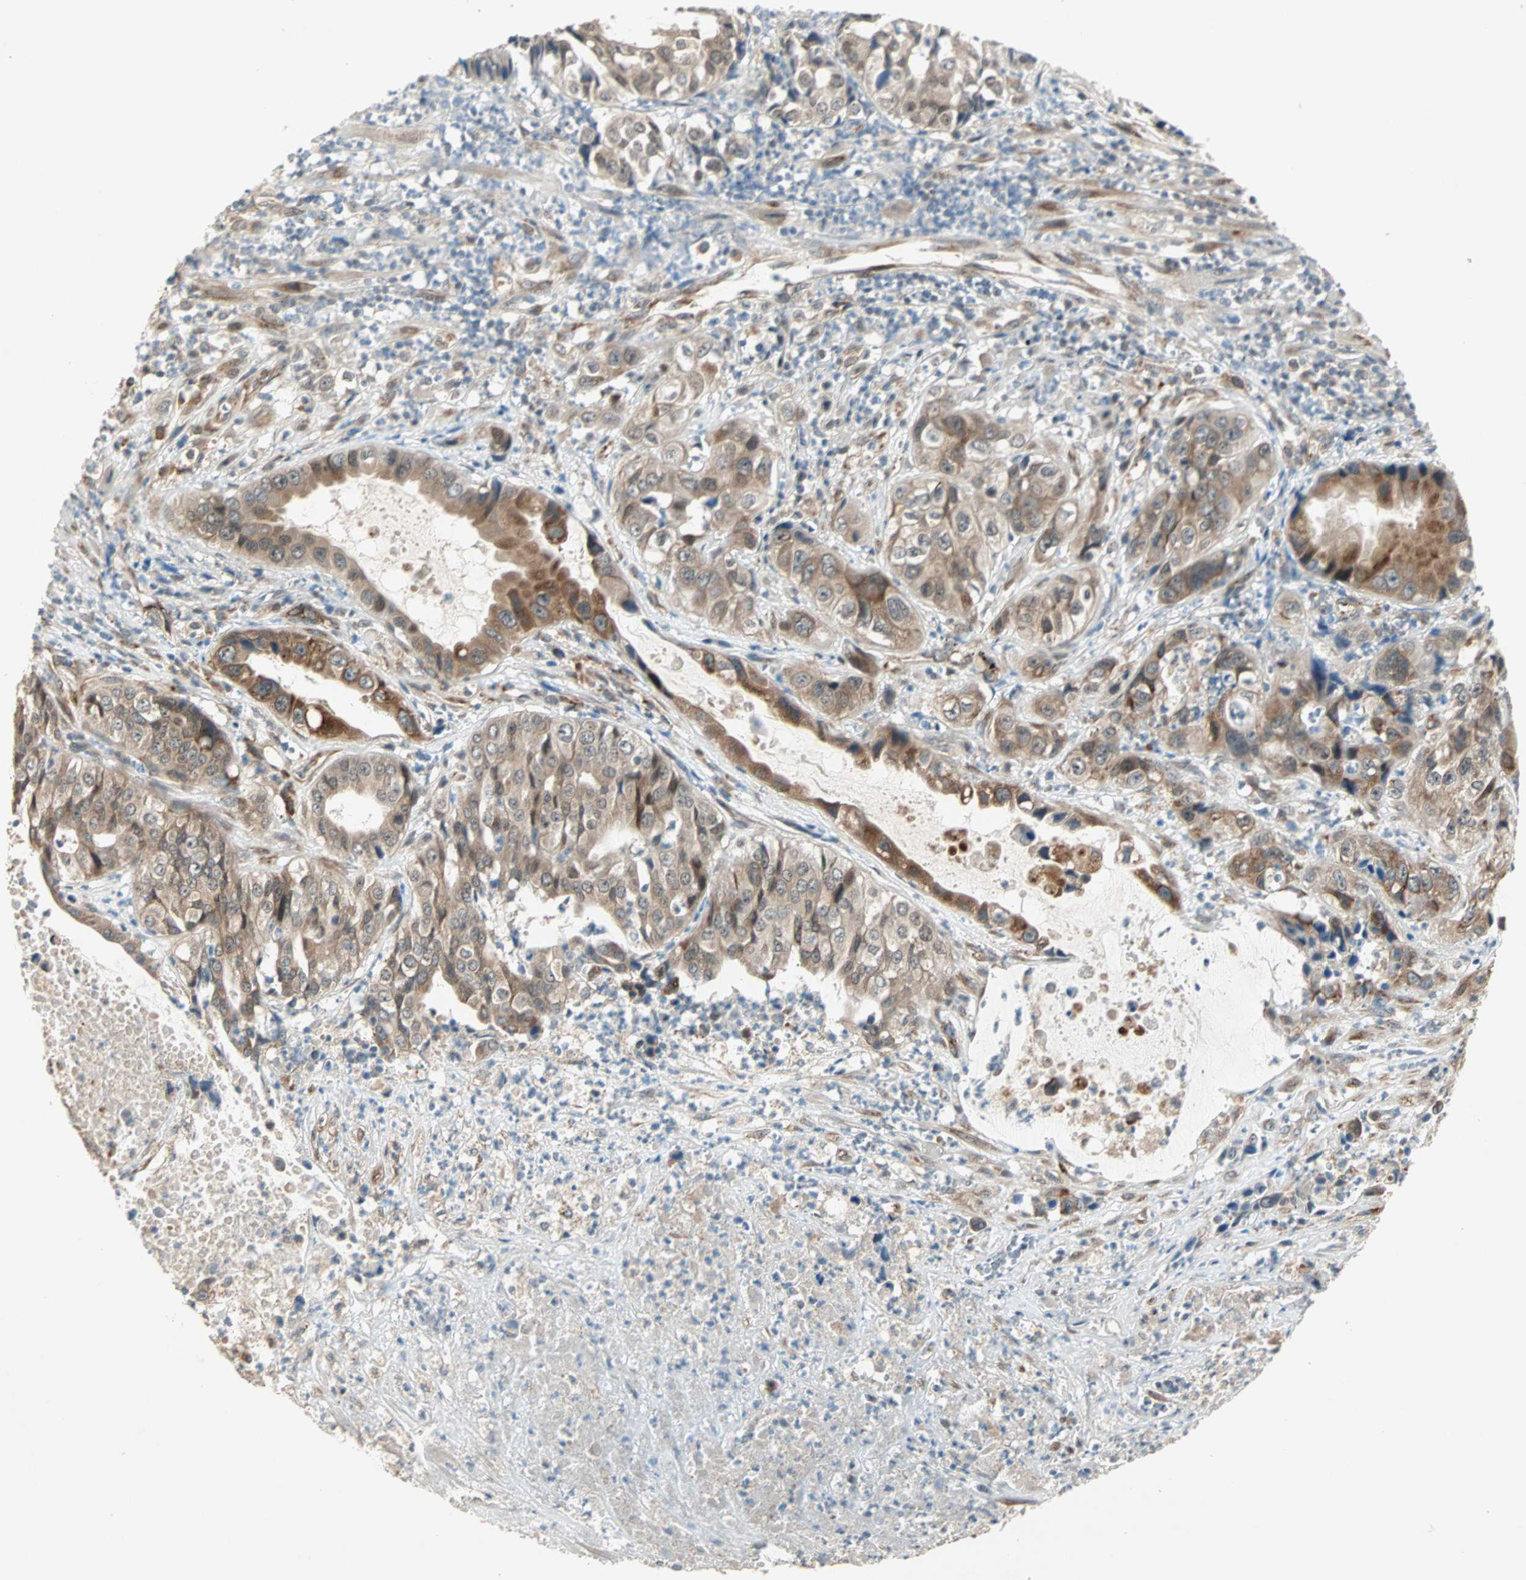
{"staining": {"intensity": "moderate", "quantity": ">75%", "location": "cytoplasmic/membranous"}, "tissue": "liver cancer", "cell_type": "Tumor cells", "image_type": "cancer", "snomed": [{"axis": "morphology", "description": "Cholangiocarcinoma"}, {"axis": "topography", "description": "Liver"}], "caption": "Liver cancer (cholangiocarcinoma) stained with a protein marker reveals moderate staining in tumor cells.", "gene": "ZNF37A", "patient": {"sex": "female", "age": 61}}